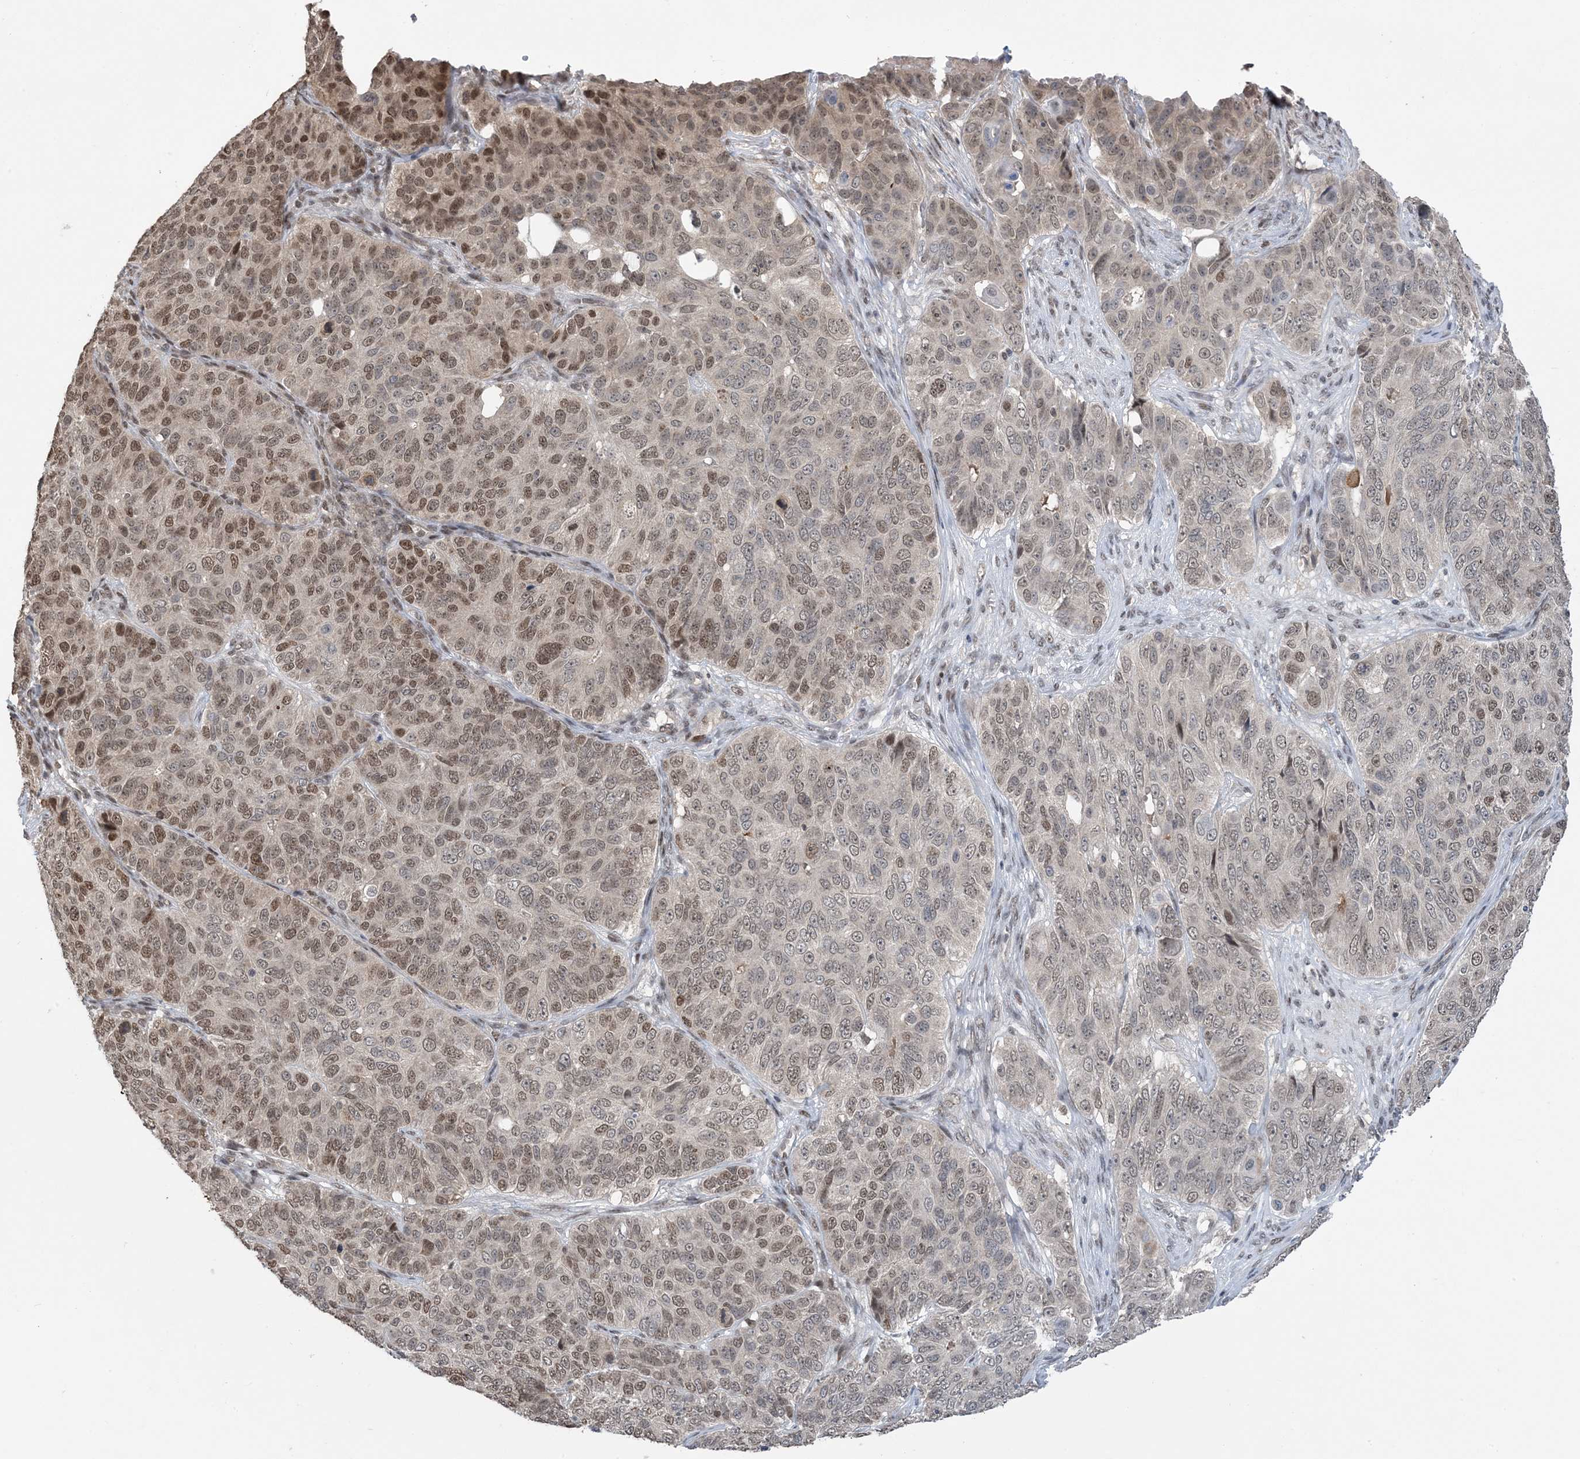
{"staining": {"intensity": "moderate", "quantity": "<25%", "location": "nuclear"}, "tissue": "ovarian cancer", "cell_type": "Tumor cells", "image_type": "cancer", "snomed": [{"axis": "morphology", "description": "Carcinoma, endometroid"}, {"axis": "topography", "description": "Ovary"}], "caption": "The immunohistochemical stain highlights moderate nuclear staining in tumor cells of endometroid carcinoma (ovarian) tissue.", "gene": "ACYP2", "patient": {"sex": "female", "age": 51}}